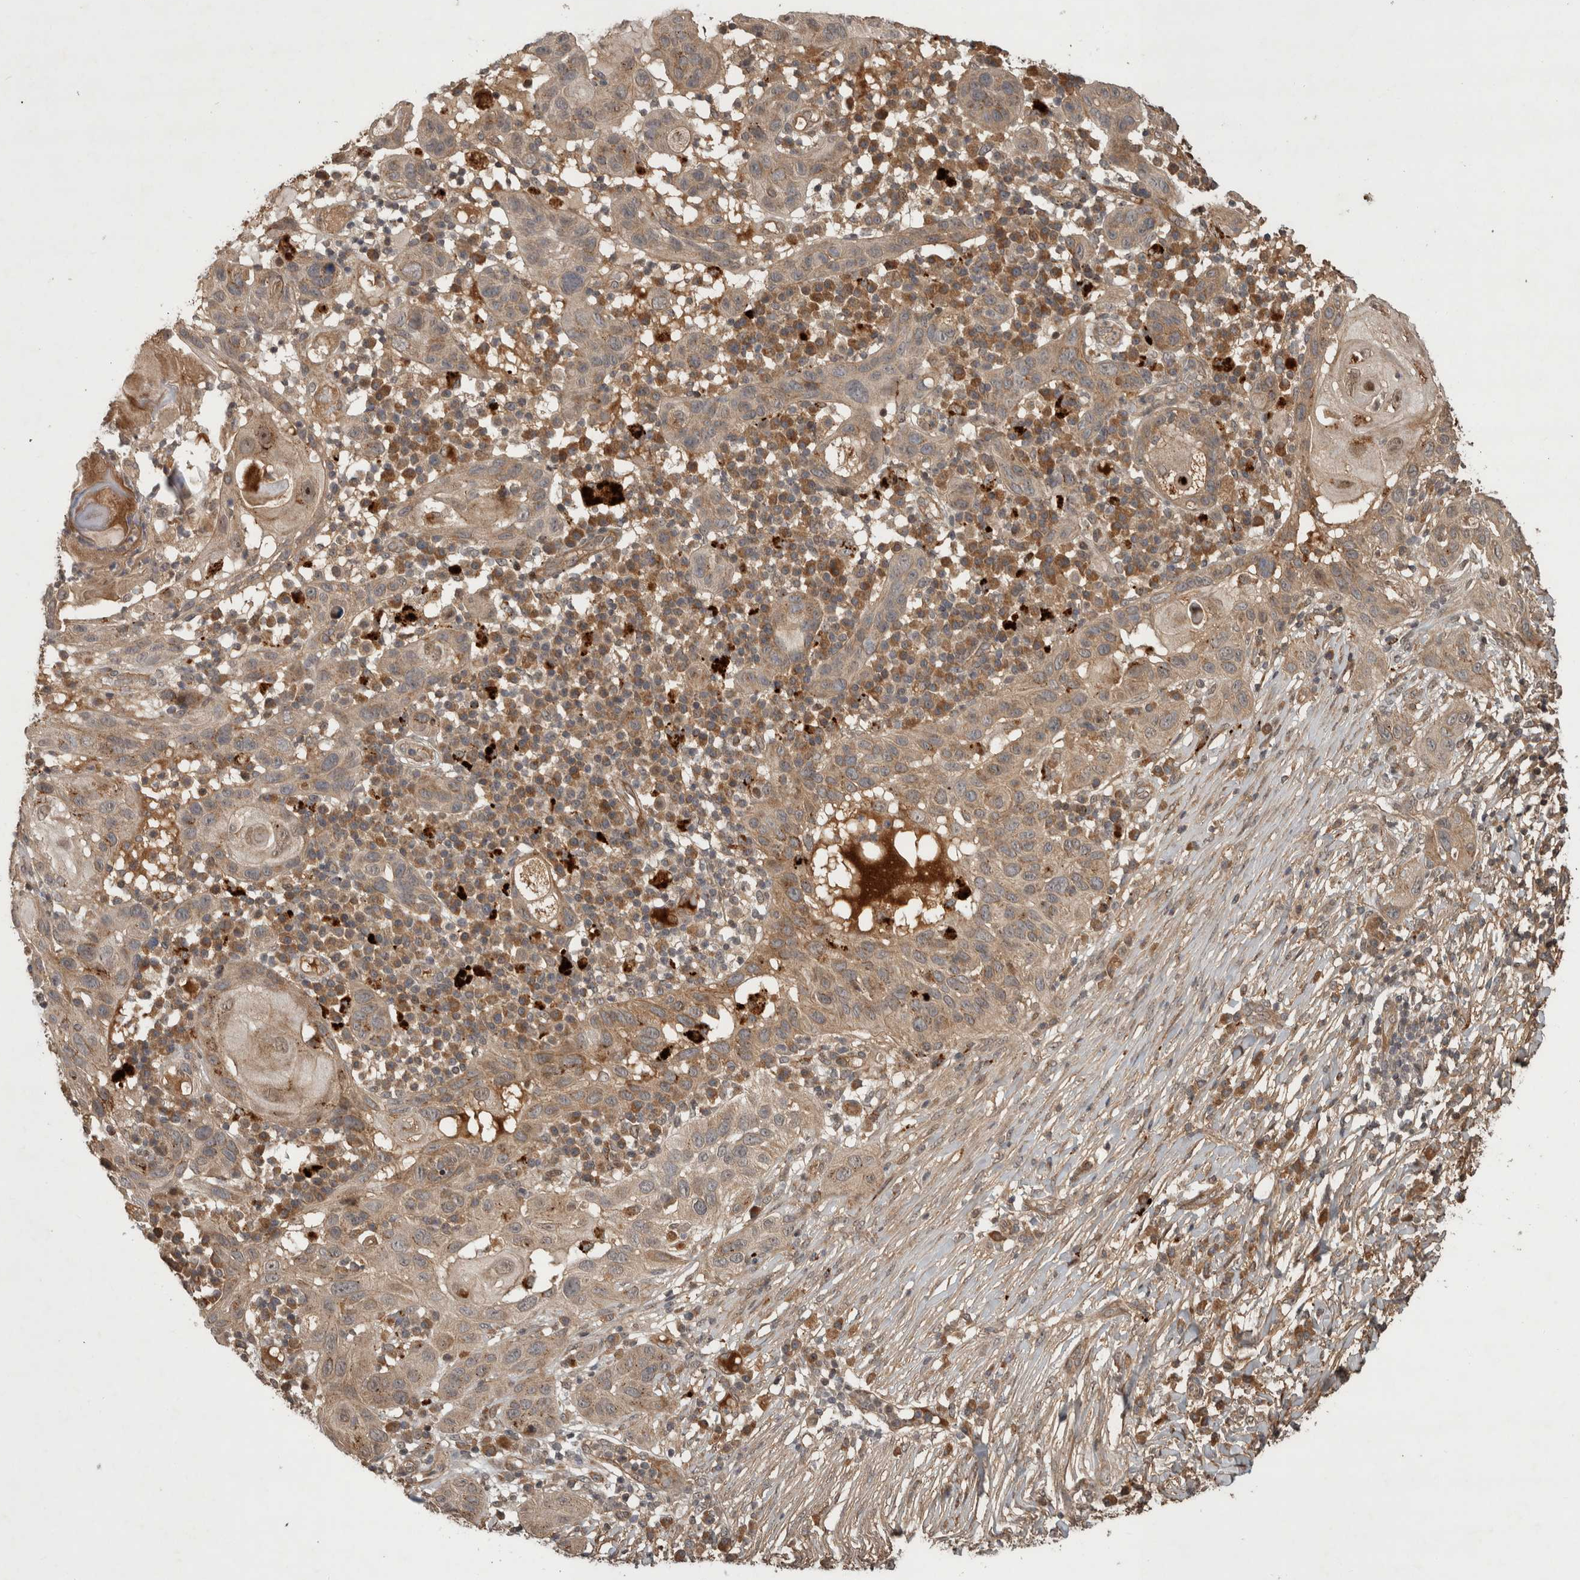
{"staining": {"intensity": "weak", "quantity": ">75%", "location": "cytoplasmic/membranous"}, "tissue": "skin cancer", "cell_type": "Tumor cells", "image_type": "cancer", "snomed": [{"axis": "morphology", "description": "Normal tissue, NOS"}, {"axis": "morphology", "description": "Squamous cell carcinoma, NOS"}, {"axis": "topography", "description": "Skin"}], "caption": "Protein analysis of skin cancer tissue demonstrates weak cytoplasmic/membranous expression in about >75% of tumor cells. The protein of interest is shown in brown color, while the nuclei are stained blue.", "gene": "PITPNC1", "patient": {"sex": "female", "age": 96}}